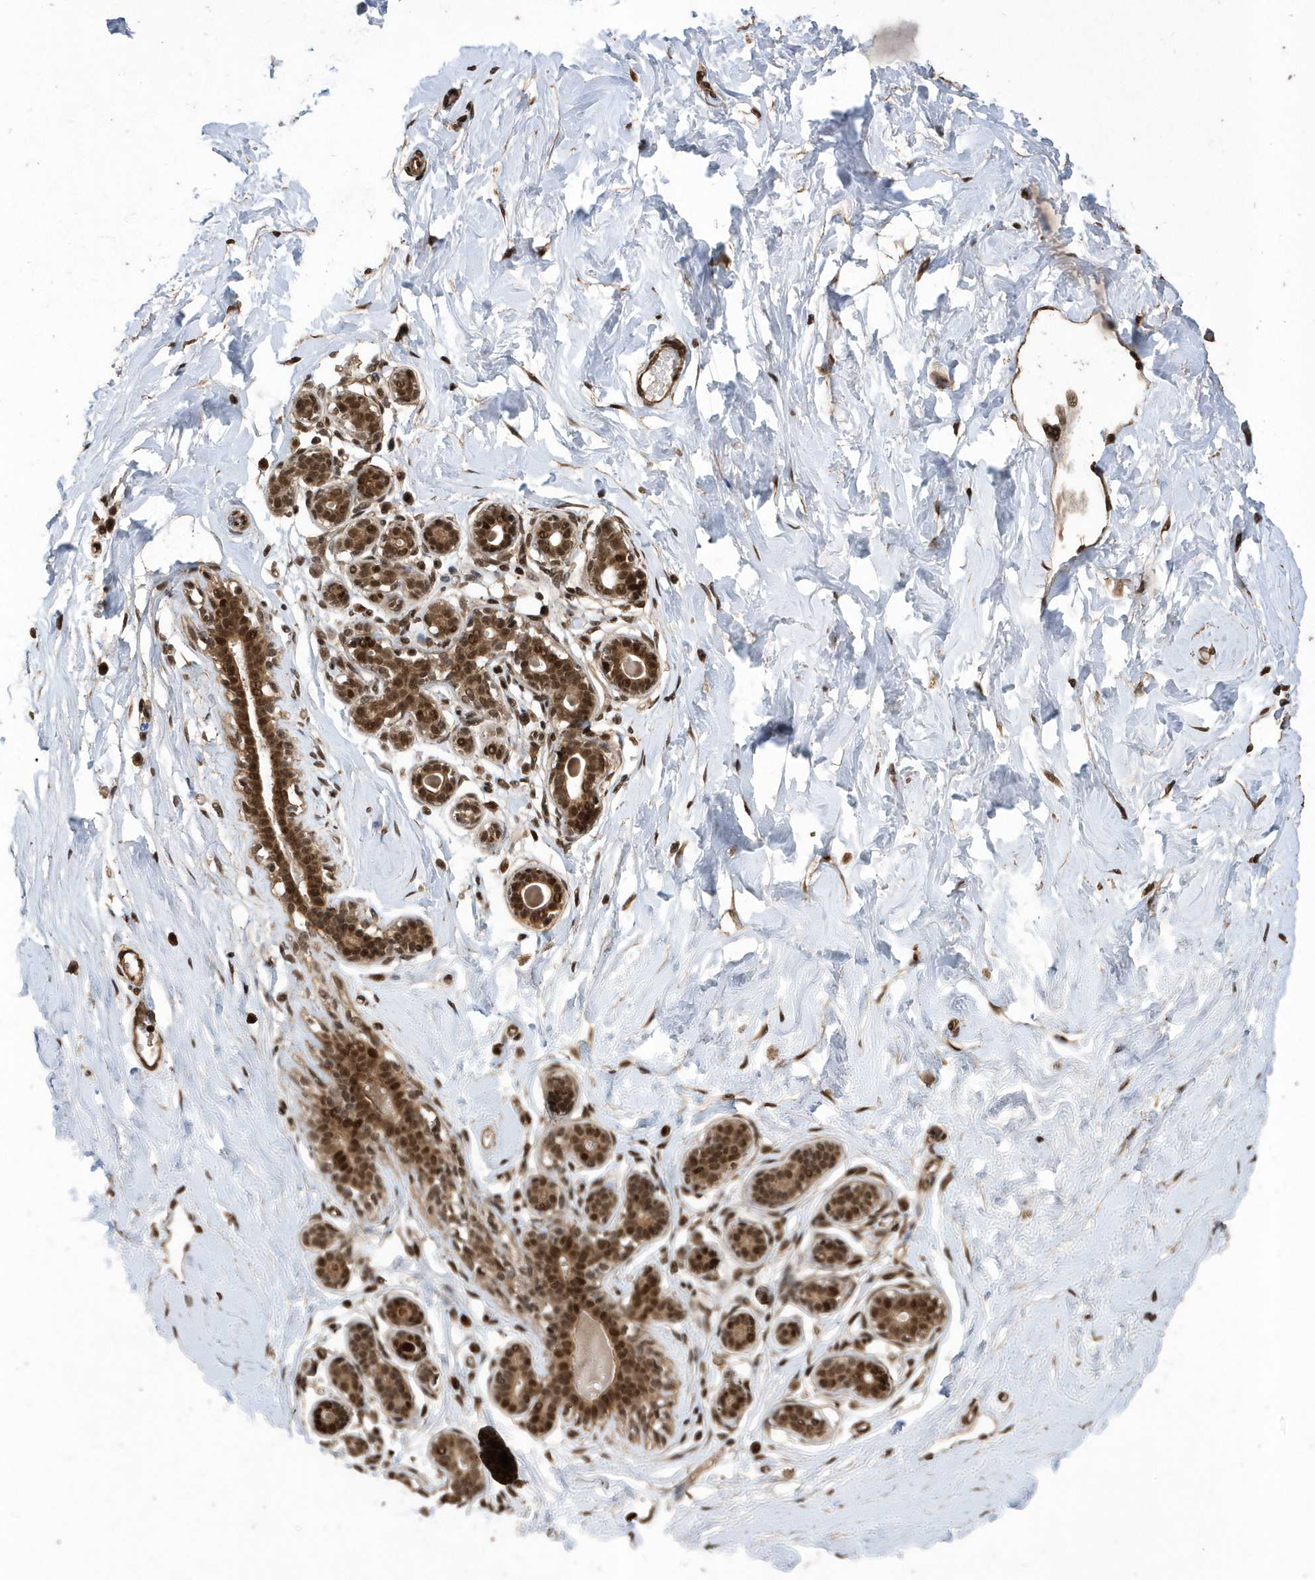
{"staining": {"intensity": "moderate", "quantity": ">75%", "location": "cytoplasmic/membranous,nuclear"}, "tissue": "breast", "cell_type": "Adipocytes", "image_type": "normal", "snomed": [{"axis": "morphology", "description": "Normal tissue, NOS"}, {"axis": "morphology", "description": "Adenoma, NOS"}, {"axis": "topography", "description": "Breast"}], "caption": "Immunohistochemistry staining of normal breast, which reveals medium levels of moderate cytoplasmic/membranous,nuclear staining in approximately >75% of adipocytes indicating moderate cytoplasmic/membranous,nuclear protein expression. The staining was performed using DAB (3,3'-diaminobenzidine) (brown) for protein detection and nuclei were counterstained in hematoxylin (blue).", "gene": "INTS12", "patient": {"sex": "female", "age": 23}}